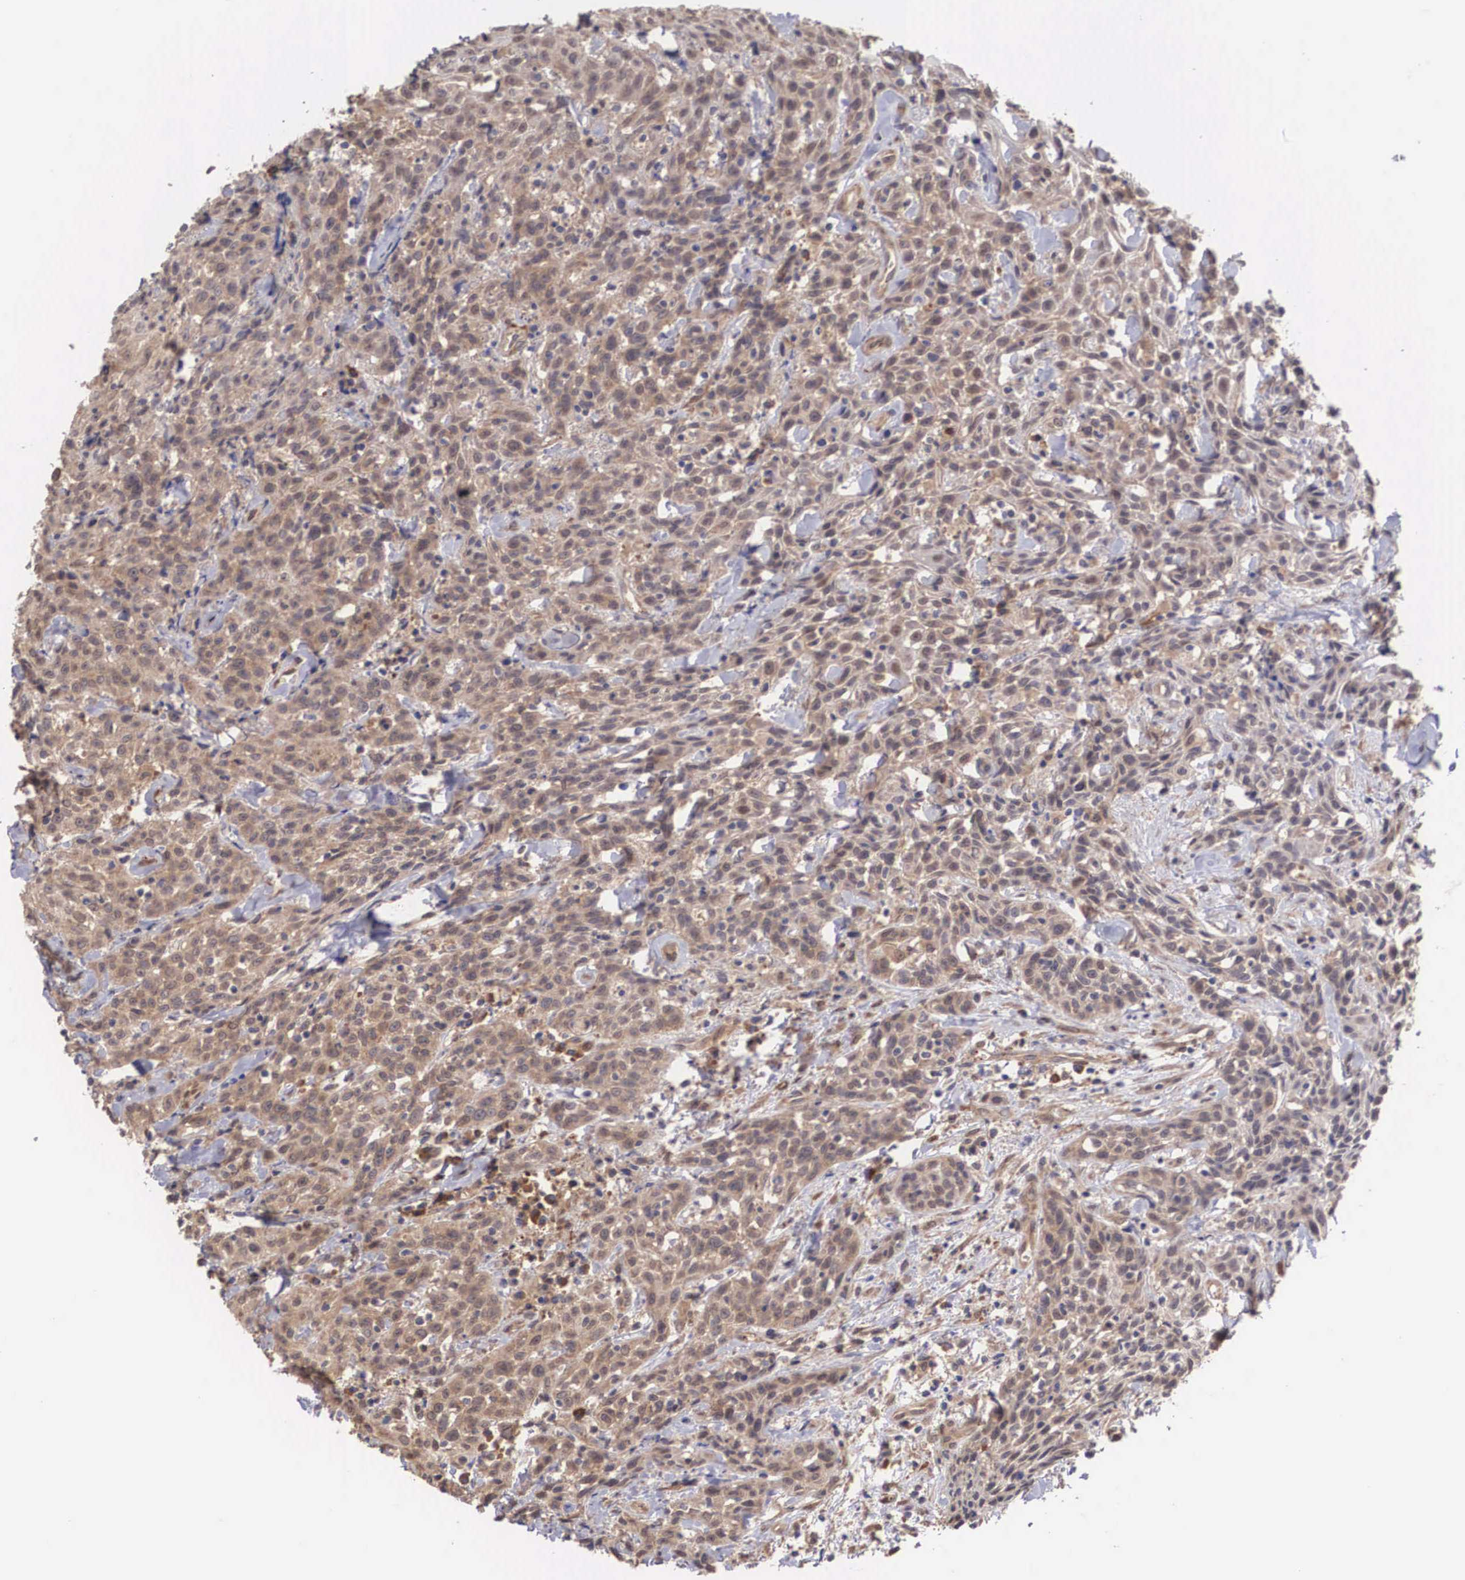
{"staining": {"intensity": "moderate", "quantity": ">75%", "location": "cytoplasmic/membranous"}, "tissue": "head and neck cancer", "cell_type": "Tumor cells", "image_type": "cancer", "snomed": [{"axis": "morphology", "description": "Squamous cell carcinoma, NOS"}, {"axis": "topography", "description": "Oral tissue"}, {"axis": "topography", "description": "Head-Neck"}], "caption": "Head and neck cancer (squamous cell carcinoma) was stained to show a protein in brown. There is medium levels of moderate cytoplasmic/membranous positivity in approximately >75% of tumor cells.", "gene": "DNAJB7", "patient": {"sex": "female", "age": 82}}